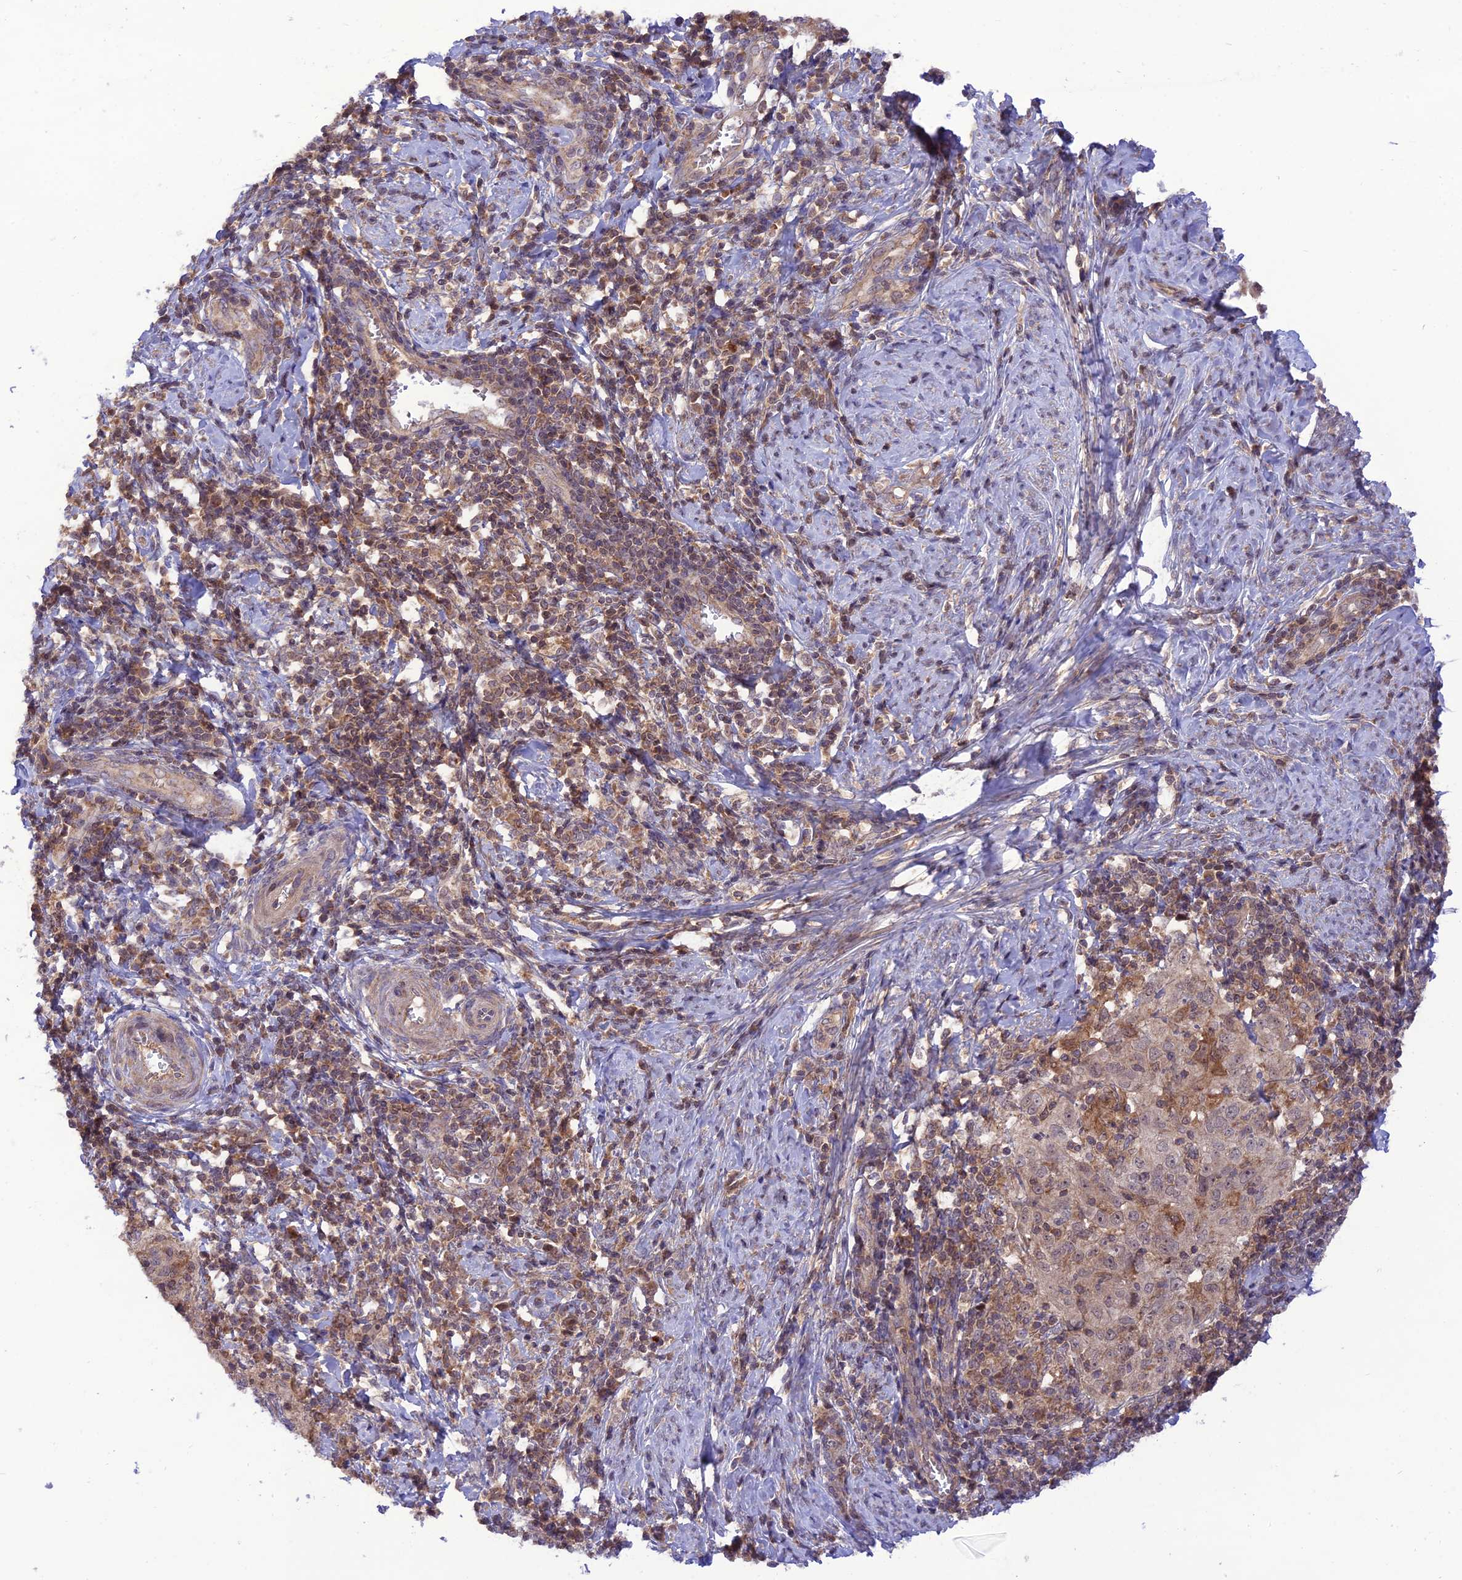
{"staining": {"intensity": "weak", "quantity": "25%-75%", "location": "nuclear"}, "tissue": "cervical cancer", "cell_type": "Tumor cells", "image_type": "cancer", "snomed": [{"axis": "morphology", "description": "Normal tissue, NOS"}, {"axis": "morphology", "description": "Squamous cell carcinoma, NOS"}, {"axis": "topography", "description": "Cervix"}], "caption": "The image exhibits immunohistochemical staining of cervical squamous cell carcinoma. There is weak nuclear expression is identified in about 25%-75% of tumor cells. (Brightfield microscopy of DAB IHC at high magnification).", "gene": "NDUFC1", "patient": {"sex": "female", "age": 31}}